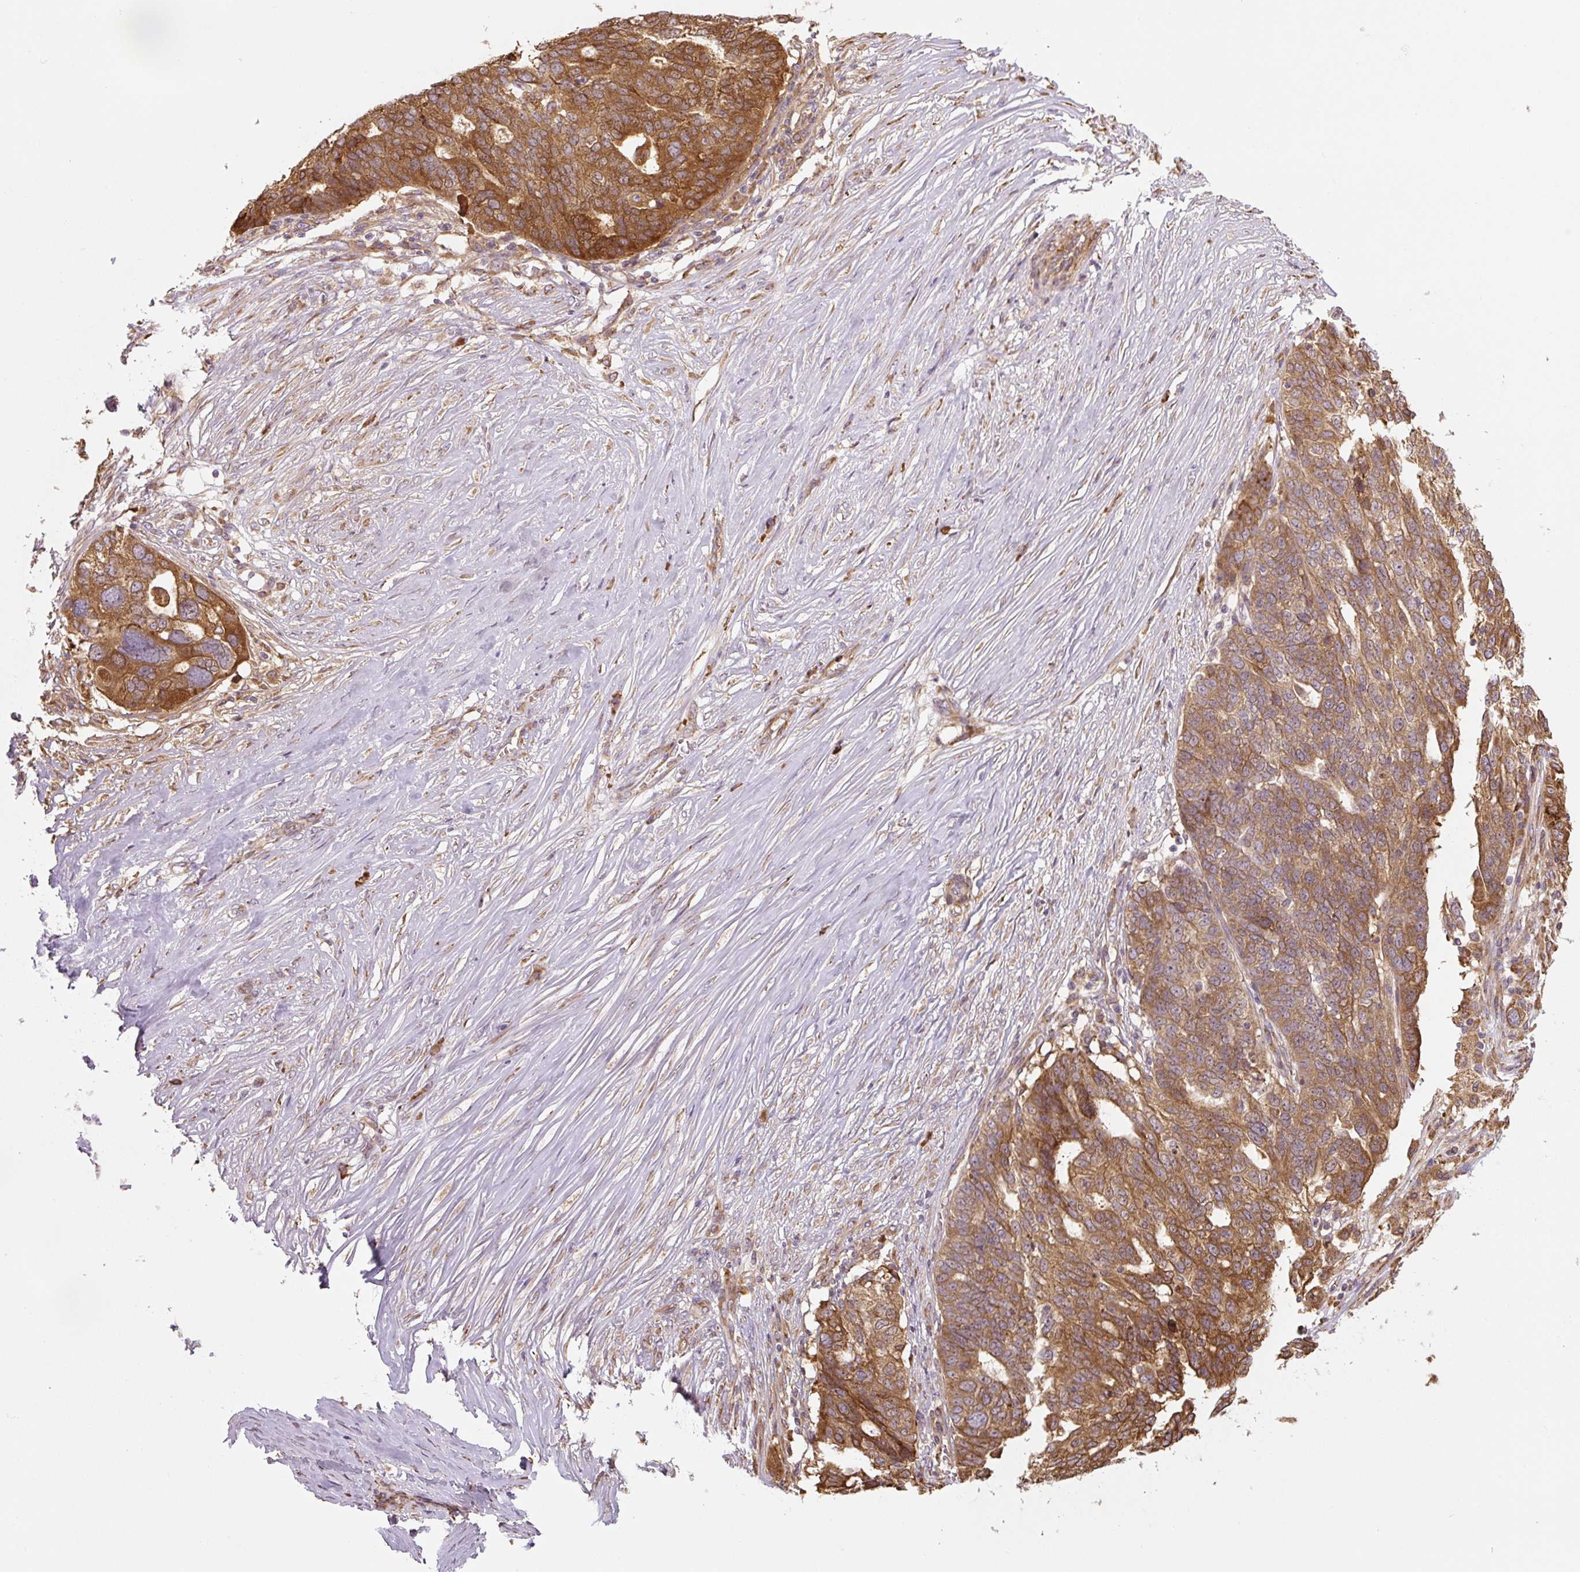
{"staining": {"intensity": "strong", "quantity": ">75%", "location": "cytoplasmic/membranous"}, "tissue": "ovarian cancer", "cell_type": "Tumor cells", "image_type": "cancer", "snomed": [{"axis": "morphology", "description": "Cystadenocarcinoma, serous, NOS"}, {"axis": "topography", "description": "Ovary"}], "caption": "DAB (3,3'-diaminobenzidine) immunohistochemical staining of human ovarian cancer (serous cystadenocarcinoma) demonstrates strong cytoplasmic/membranous protein expression in approximately >75% of tumor cells.", "gene": "RASA1", "patient": {"sex": "female", "age": 59}}